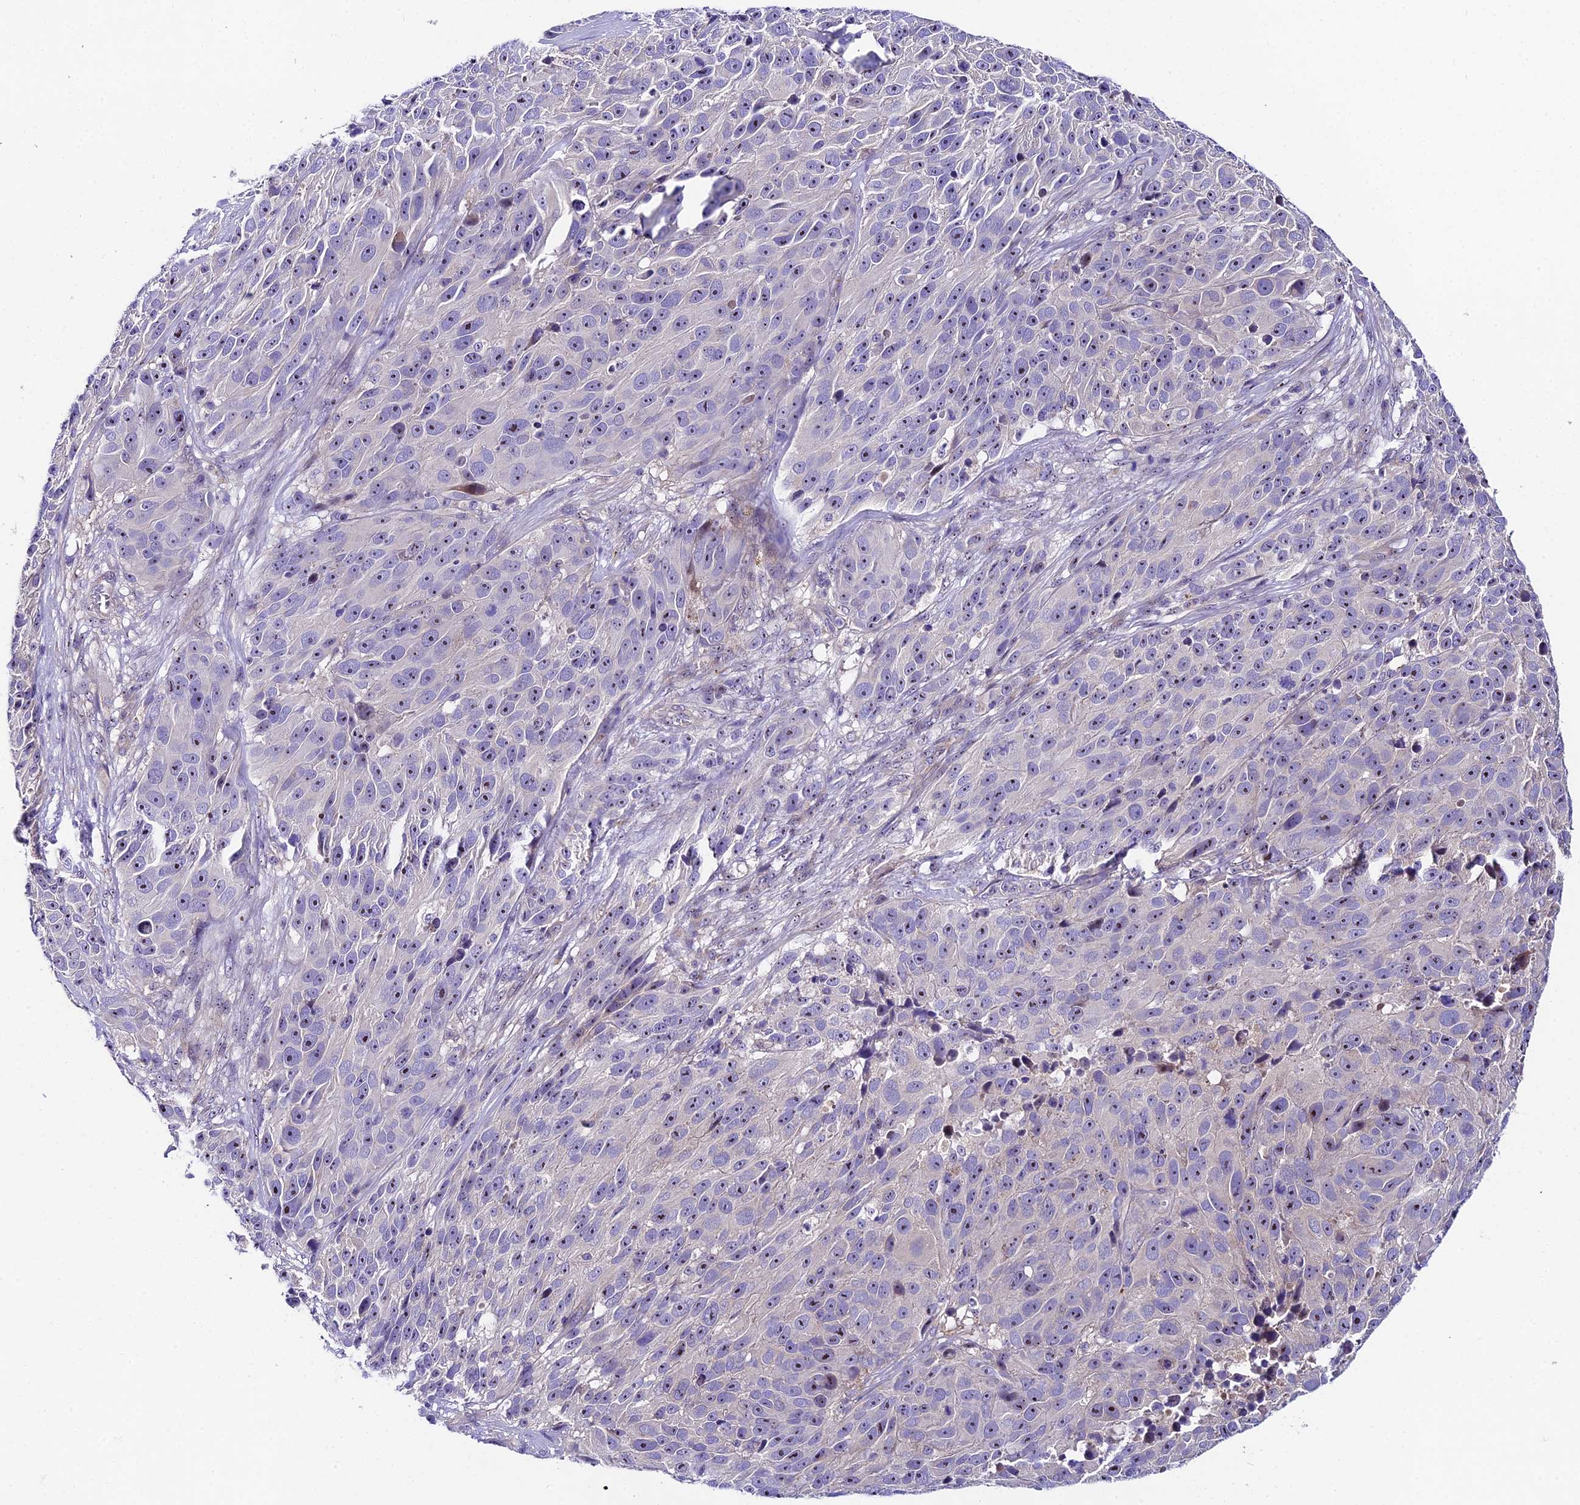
{"staining": {"intensity": "negative", "quantity": "none", "location": "none"}, "tissue": "melanoma", "cell_type": "Tumor cells", "image_type": "cancer", "snomed": [{"axis": "morphology", "description": "Malignant melanoma, NOS"}, {"axis": "topography", "description": "Skin"}], "caption": "High magnification brightfield microscopy of melanoma stained with DAB (brown) and counterstained with hematoxylin (blue): tumor cells show no significant expression.", "gene": "DUSP29", "patient": {"sex": "male", "age": 84}}